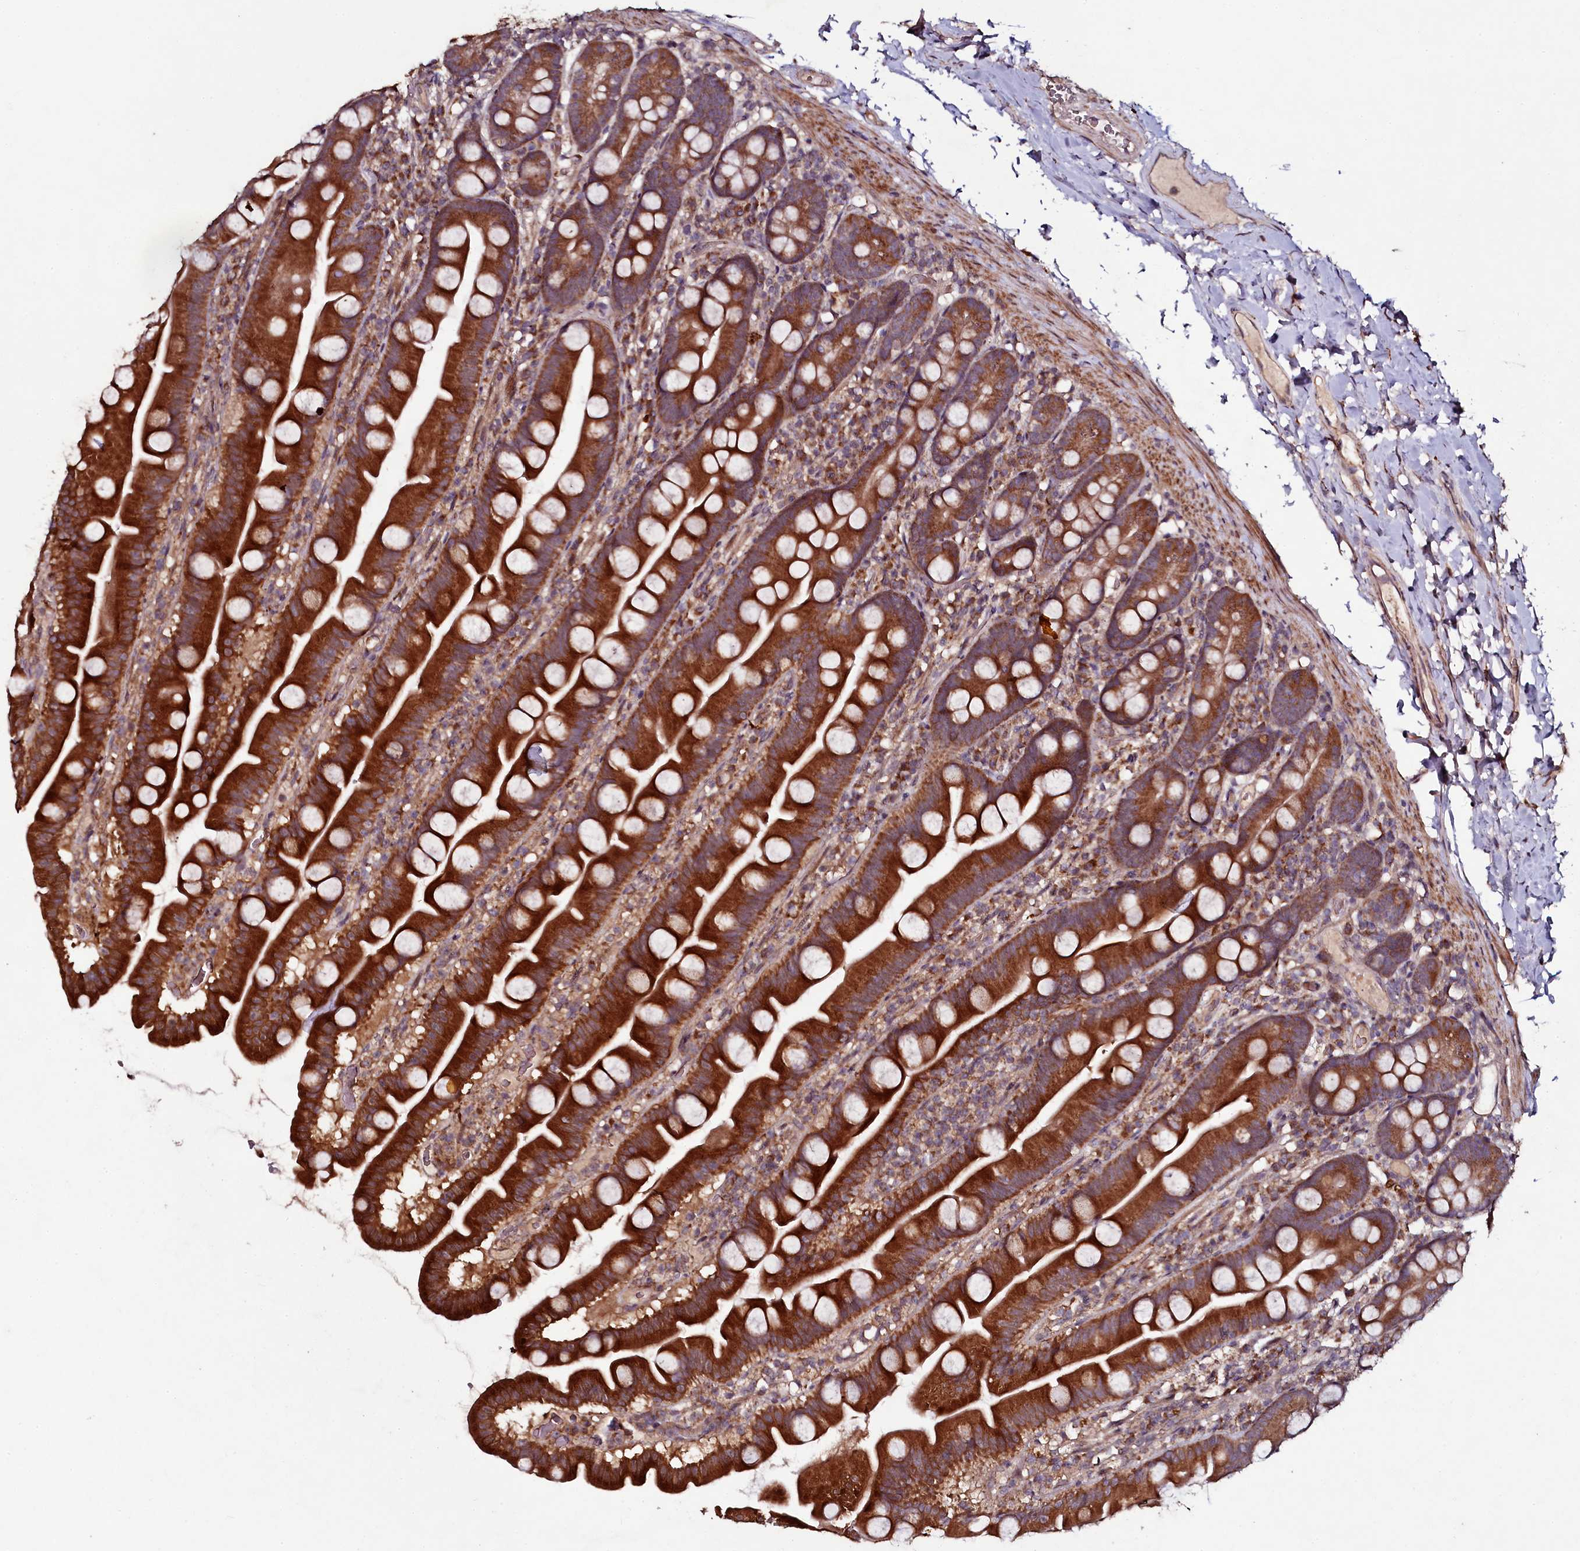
{"staining": {"intensity": "strong", "quantity": ">75%", "location": "cytoplasmic/membranous"}, "tissue": "small intestine", "cell_type": "Glandular cells", "image_type": "normal", "snomed": [{"axis": "morphology", "description": "Normal tissue, NOS"}, {"axis": "topography", "description": "Small intestine"}], "caption": "Immunohistochemical staining of normal human small intestine displays high levels of strong cytoplasmic/membranous positivity in approximately >75% of glandular cells. (DAB (3,3'-diaminobenzidine) IHC, brown staining for protein, blue staining for nuclei).", "gene": "SEC24C", "patient": {"sex": "female", "age": 68}}